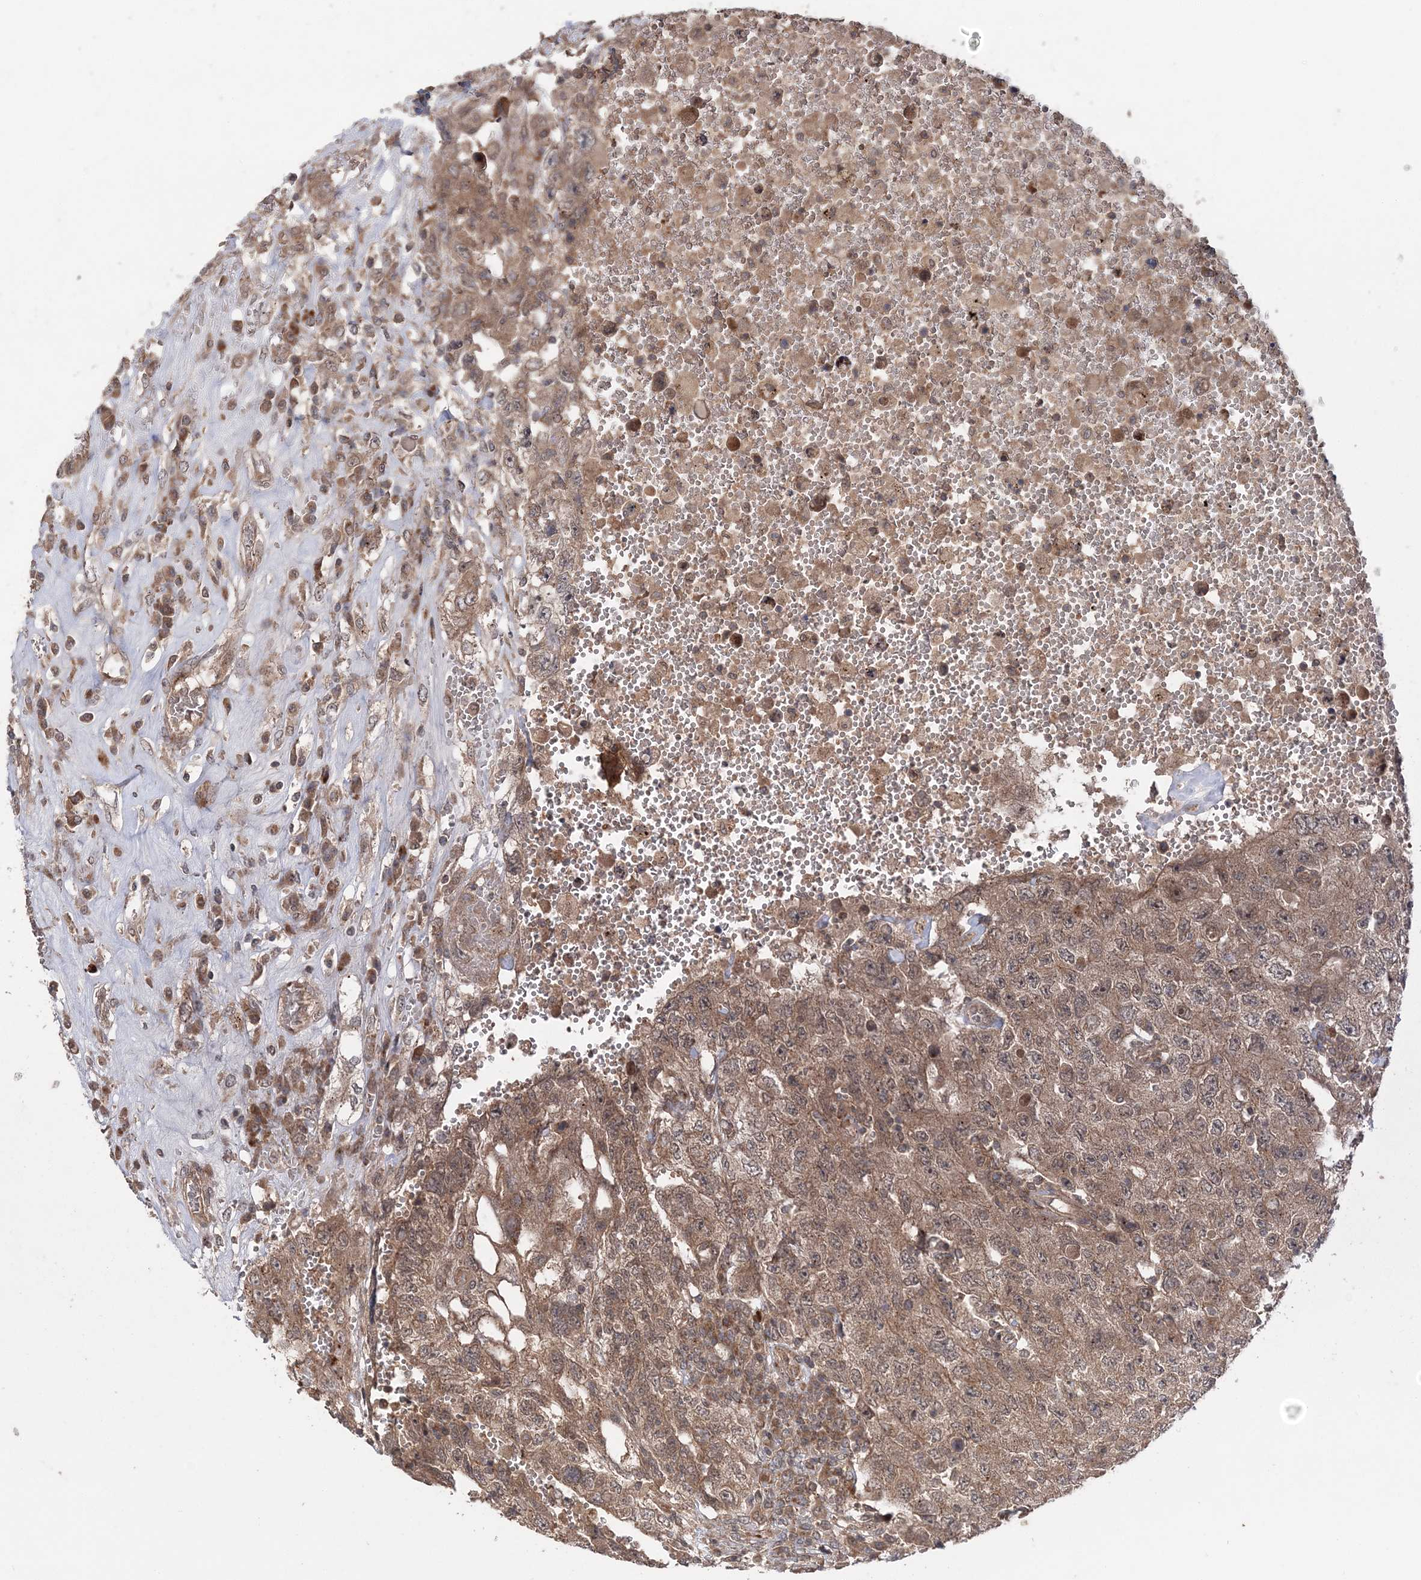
{"staining": {"intensity": "moderate", "quantity": ">75%", "location": "cytoplasmic/membranous"}, "tissue": "testis cancer", "cell_type": "Tumor cells", "image_type": "cancer", "snomed": [{"axis": "morphology", "description": "Carcinoma, Embryonal, NOS"}, {"axis": "topography", "description": "Testis"}], "caption": "Human testis cancer (embryonal carcinoma) stained with a protein marker demonstrates moderate staining in tumor cells.", "gene": "UBTD2", "patient": {"sex": "male", "age": 26}}